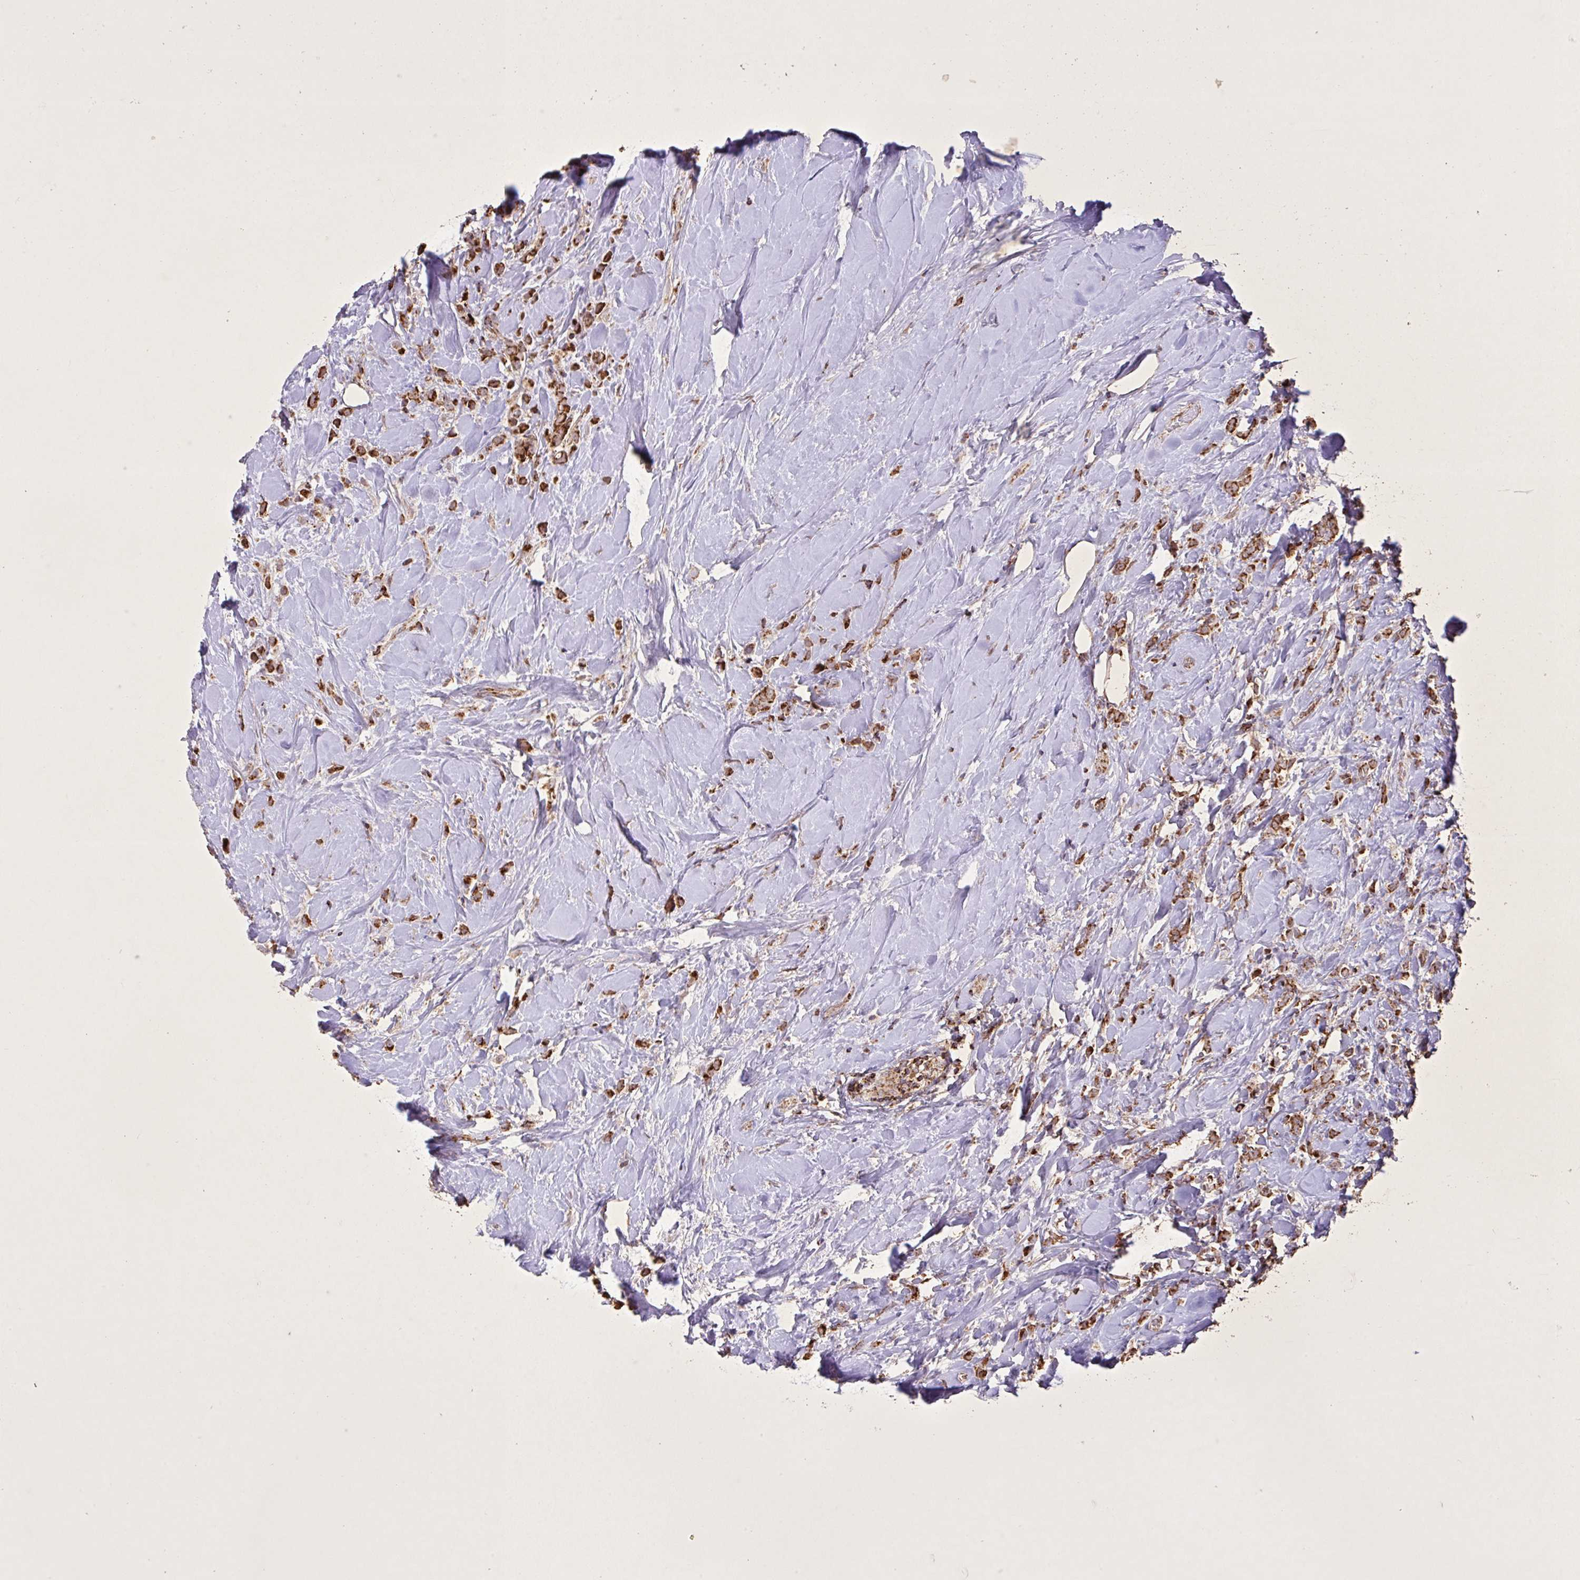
{"staining": {"intensity": "moderate", "quantity": ">75%", "location": "cytoplasmic/membranous"}, "tissue": "breast cancer", "cell_type": "Tumor cells", "image_type": "cancer", "snomed": [{"axis": "morphology", "description": "Duct carcinoma"}, {"axis": "topography", "description": "Breast"}], "caption": "Breast cancer (invasive ductal carcinoma) stained with immunohistochemistry (IHC) displays moderate cytoplasmic/membranous staining in about >75% of tumor cells.", "gene": "AGK", "patient": {"sex": "female", "age": 80}}